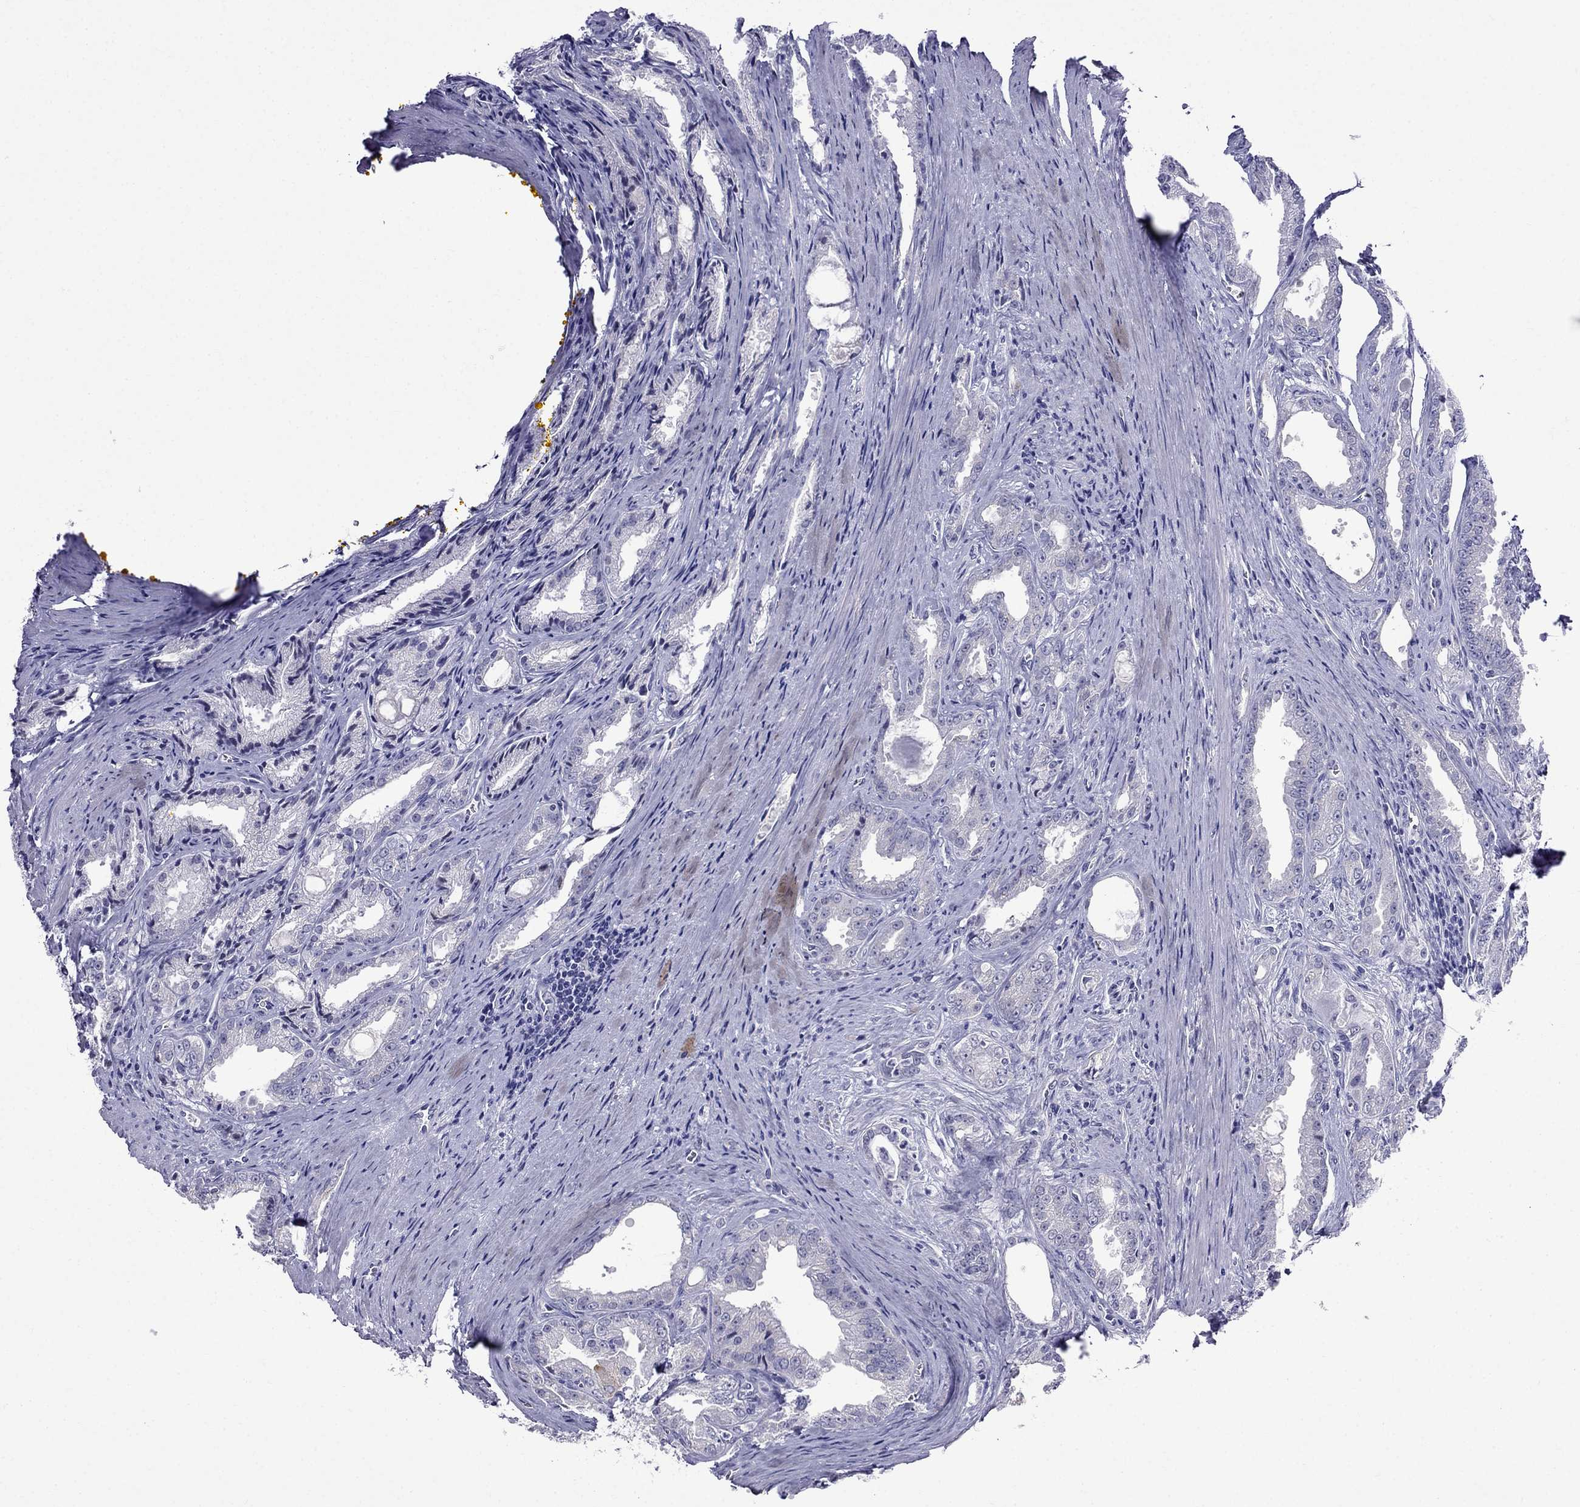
{"staining": {"intensity": "moderate", "quantity": "<25%", "location": "cytoplasmic/membranous"}, "tissue": "prostate cancer", "cell_type": "Tumor cells", "image_type": "cancer", "snomed": [{"axis": "morphology", "description": "Adenocarcinoma, NOS"}, {"axis": "morphology", "description": "Adenocarcinoma, High grade"}, {"axis": "topography", "description": "Prostate"}], "caption": "A high-resolution micrograph shows immunohistochemistry staining of prostate adenocarcinoma, which exhibits moderate cytoplasmic/membranous expression in about <25% of tumor cells. The staining was performed using DAB, with brown indicating positive protein expression. Nuclei are stained blue with hematoxylin.", "gene": "MGP", "patient": {"sex": "male", "age": 70}}